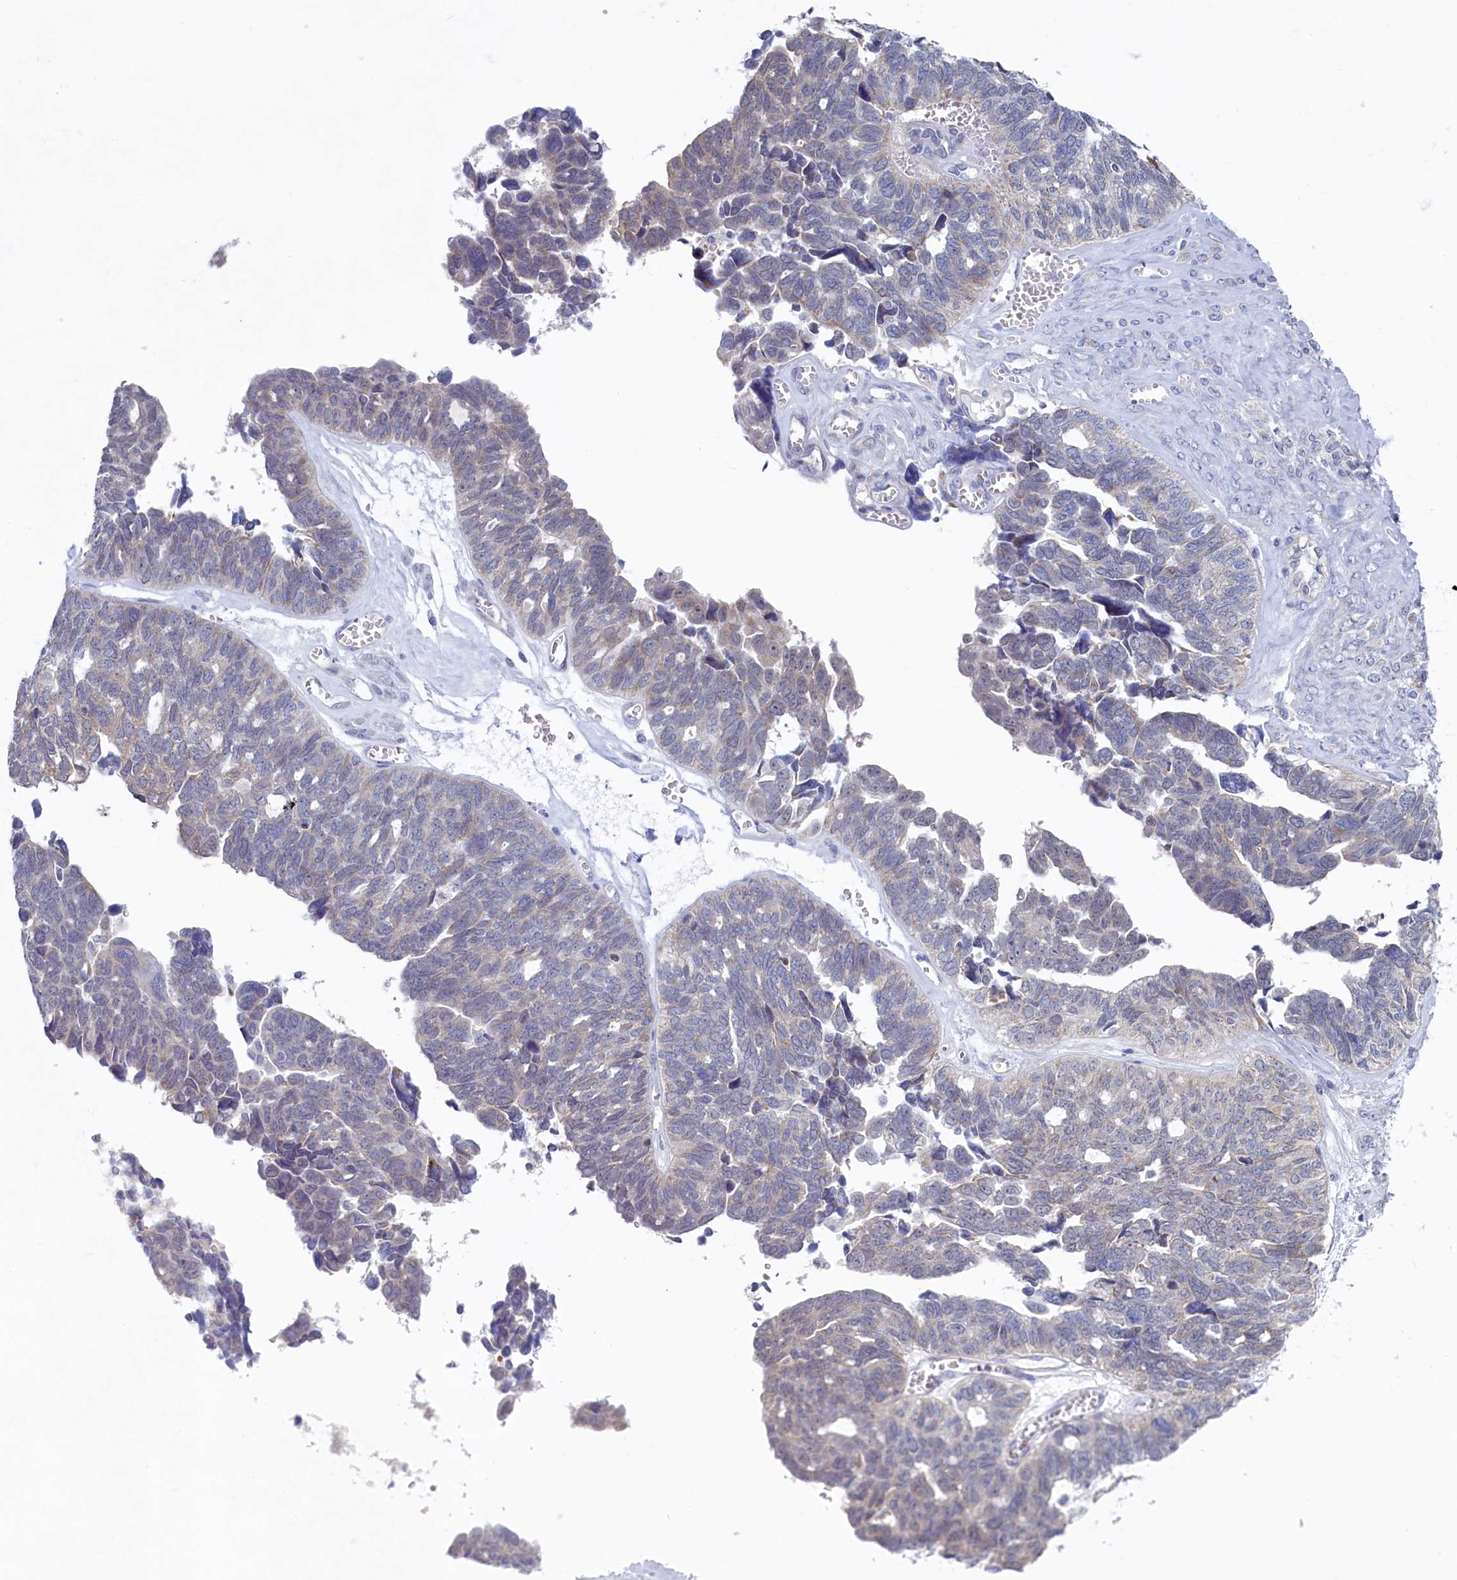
{"staining": {"intensity": "negative", "quantity": "none", "location": "none"}, "tissue": "ovarian cancer", "cell_type": "Tumor cells", "image_type": "cancer", "snomed": [{"axis": "morphology", "description": "Cystadenocarcinoma, serous, NOS"}, {"axis": "topography", "description": "Ovary"}], "caption": "This is an immunohistochemistry (IHC) histopathology image of serous cystadenocarcinoma (ovarian). There is no positivity in tumor cells.", "gene": "WDR76", "patient": {"sex": "female", "age": 79}}